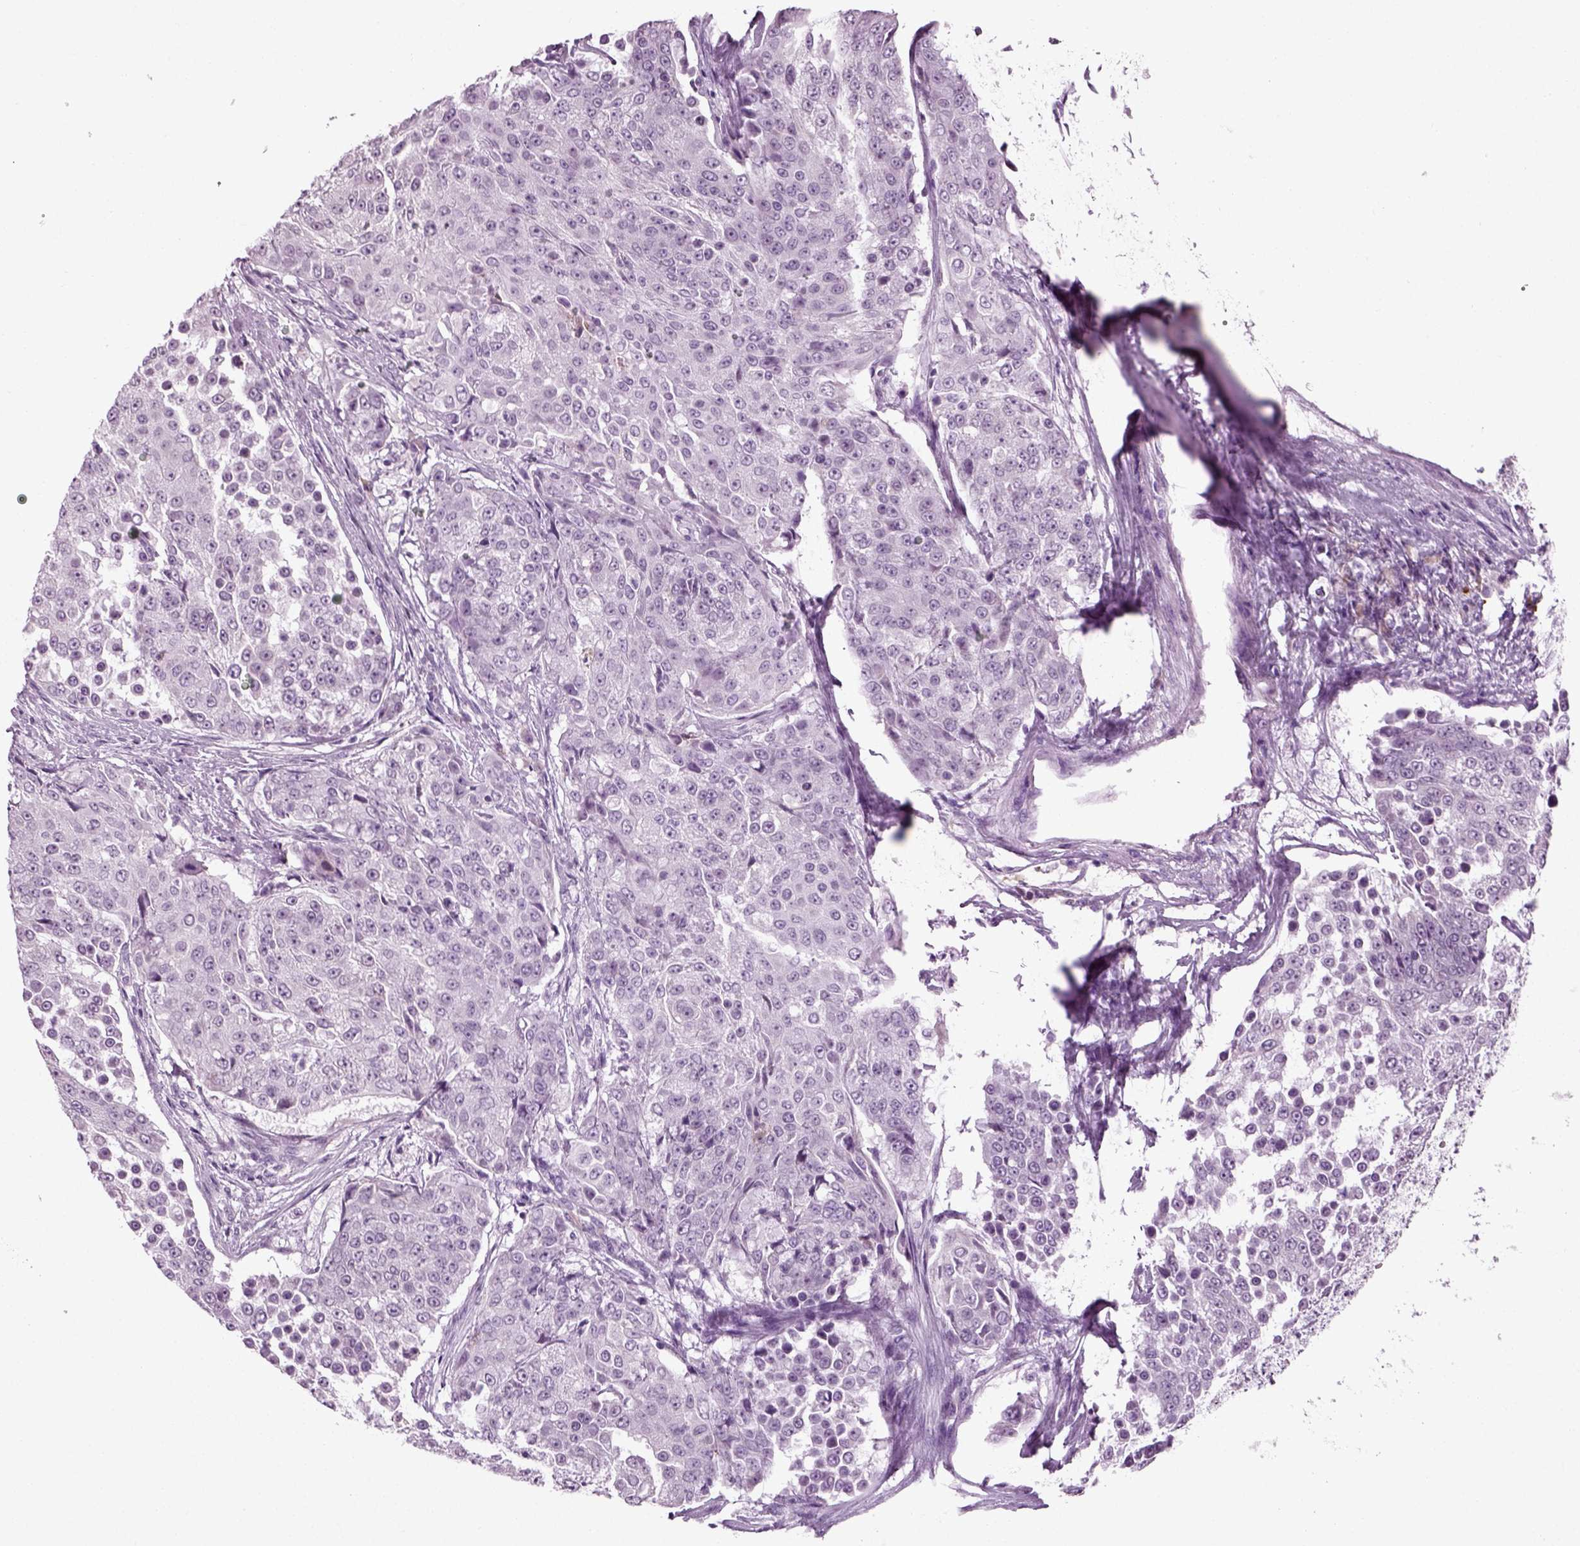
{"staining": {"intensity": "negative", "quantity": "none", "location": "none"}, "tissue": "urothelial cancer", "cell_type": "Tumor cells", "image_type": "cancer", "snomed": [{"axis": "morphology", "description": "Urothelial carcinoma, High grade"}, {"axis": "topography", "description": "Urinary bladder"}], "caption": "IHC of urothelial cancer demonstrates no expression in tumor cells.", "gene": "PRLH", "patient": {"sex": "female", "age": 63}}